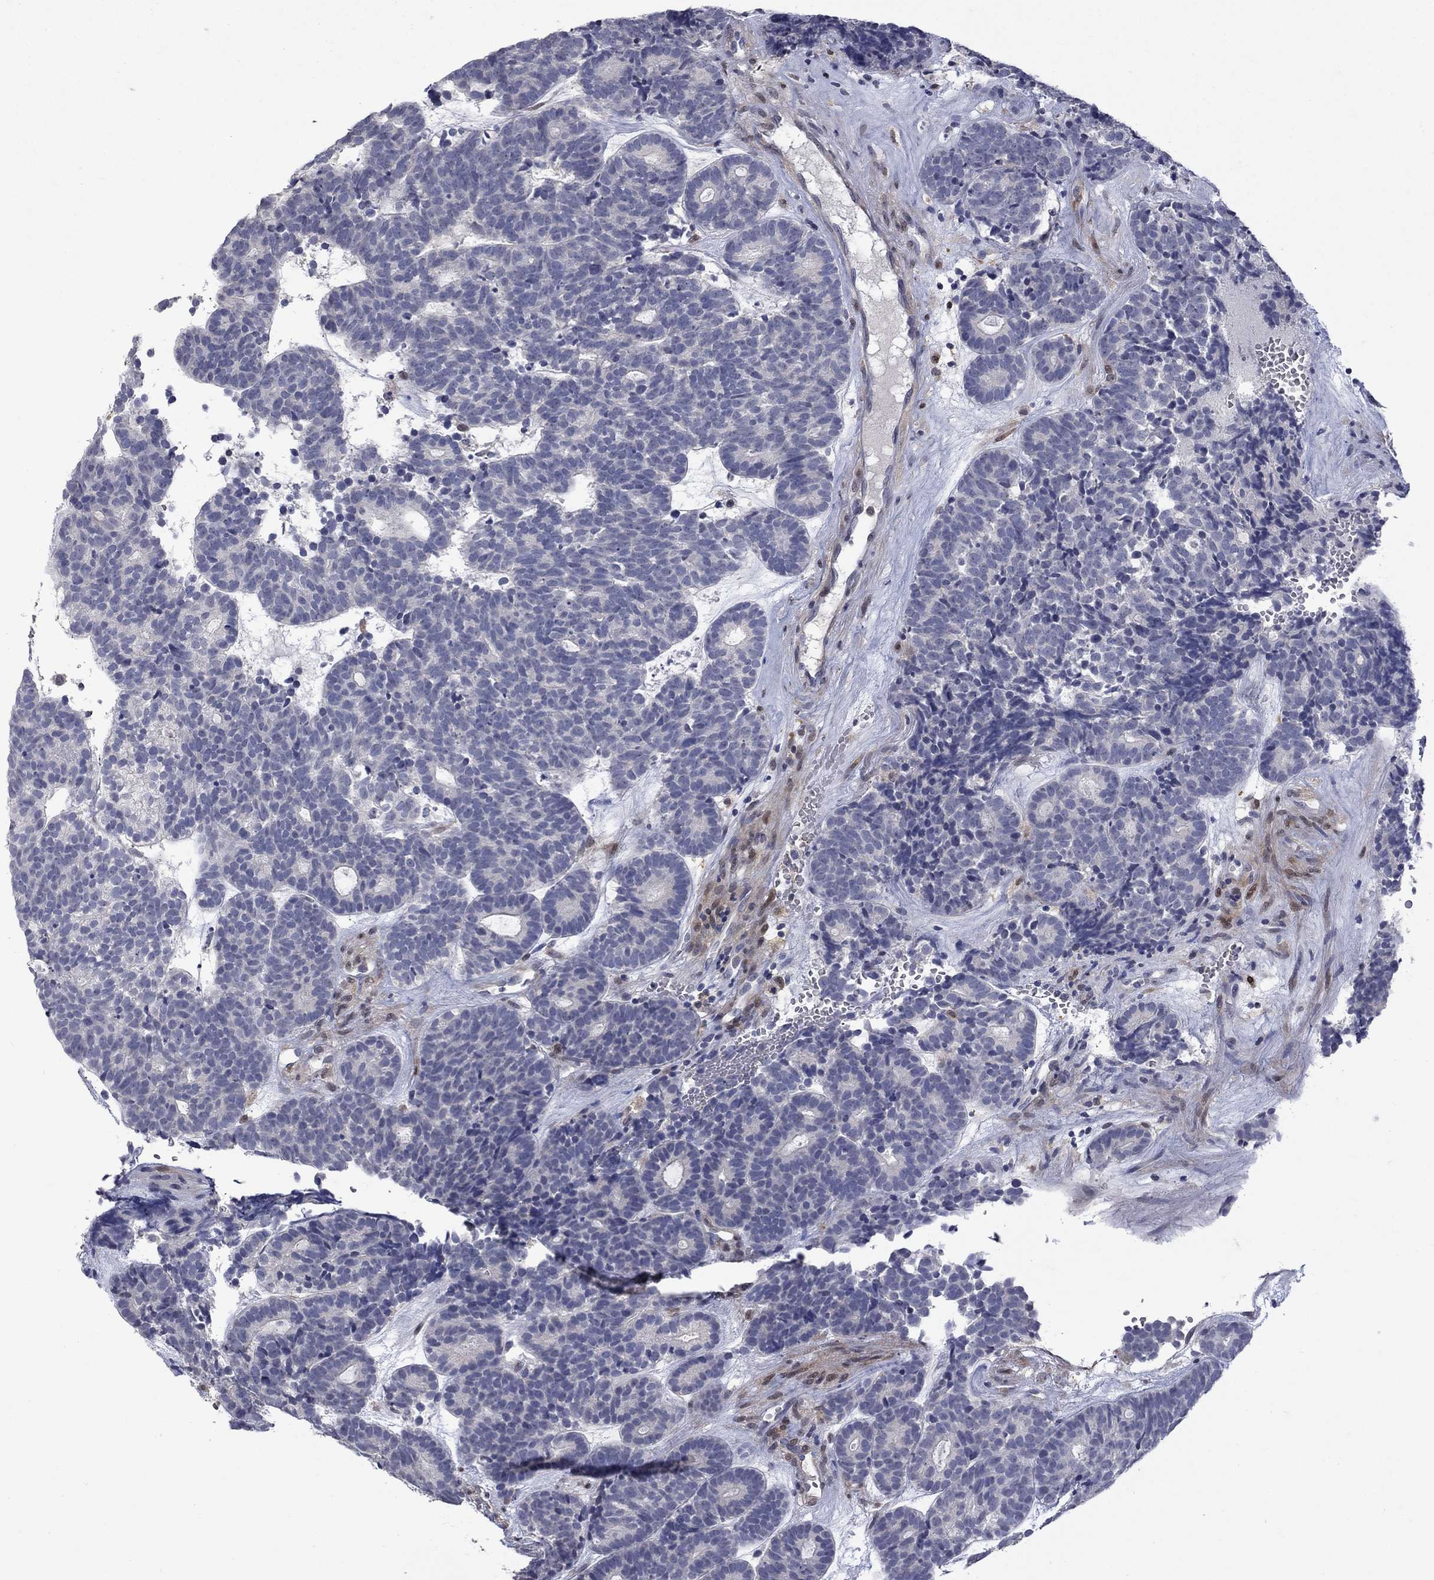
{"staining": {"intensity": "negative", "quantity": "none", "location": "none"}, "tissue": "head and neck cancer", "cell_type": "Tumor cells", "image_type": "cancer", "snomed": [{"axis": "morphology", "description": "Adenocarcinoma, NOS"}, {"axis": "topography", "description": "Head-Neck"}], "caption": "High power microscopy photomicrograph of an immunohistochemistry (IHC) photomicrograph of head and neck cancer, revealing no significant positivity in tumor cells.", "gene": "CBR1", "patient": {"sex": "female", "age": 81}}